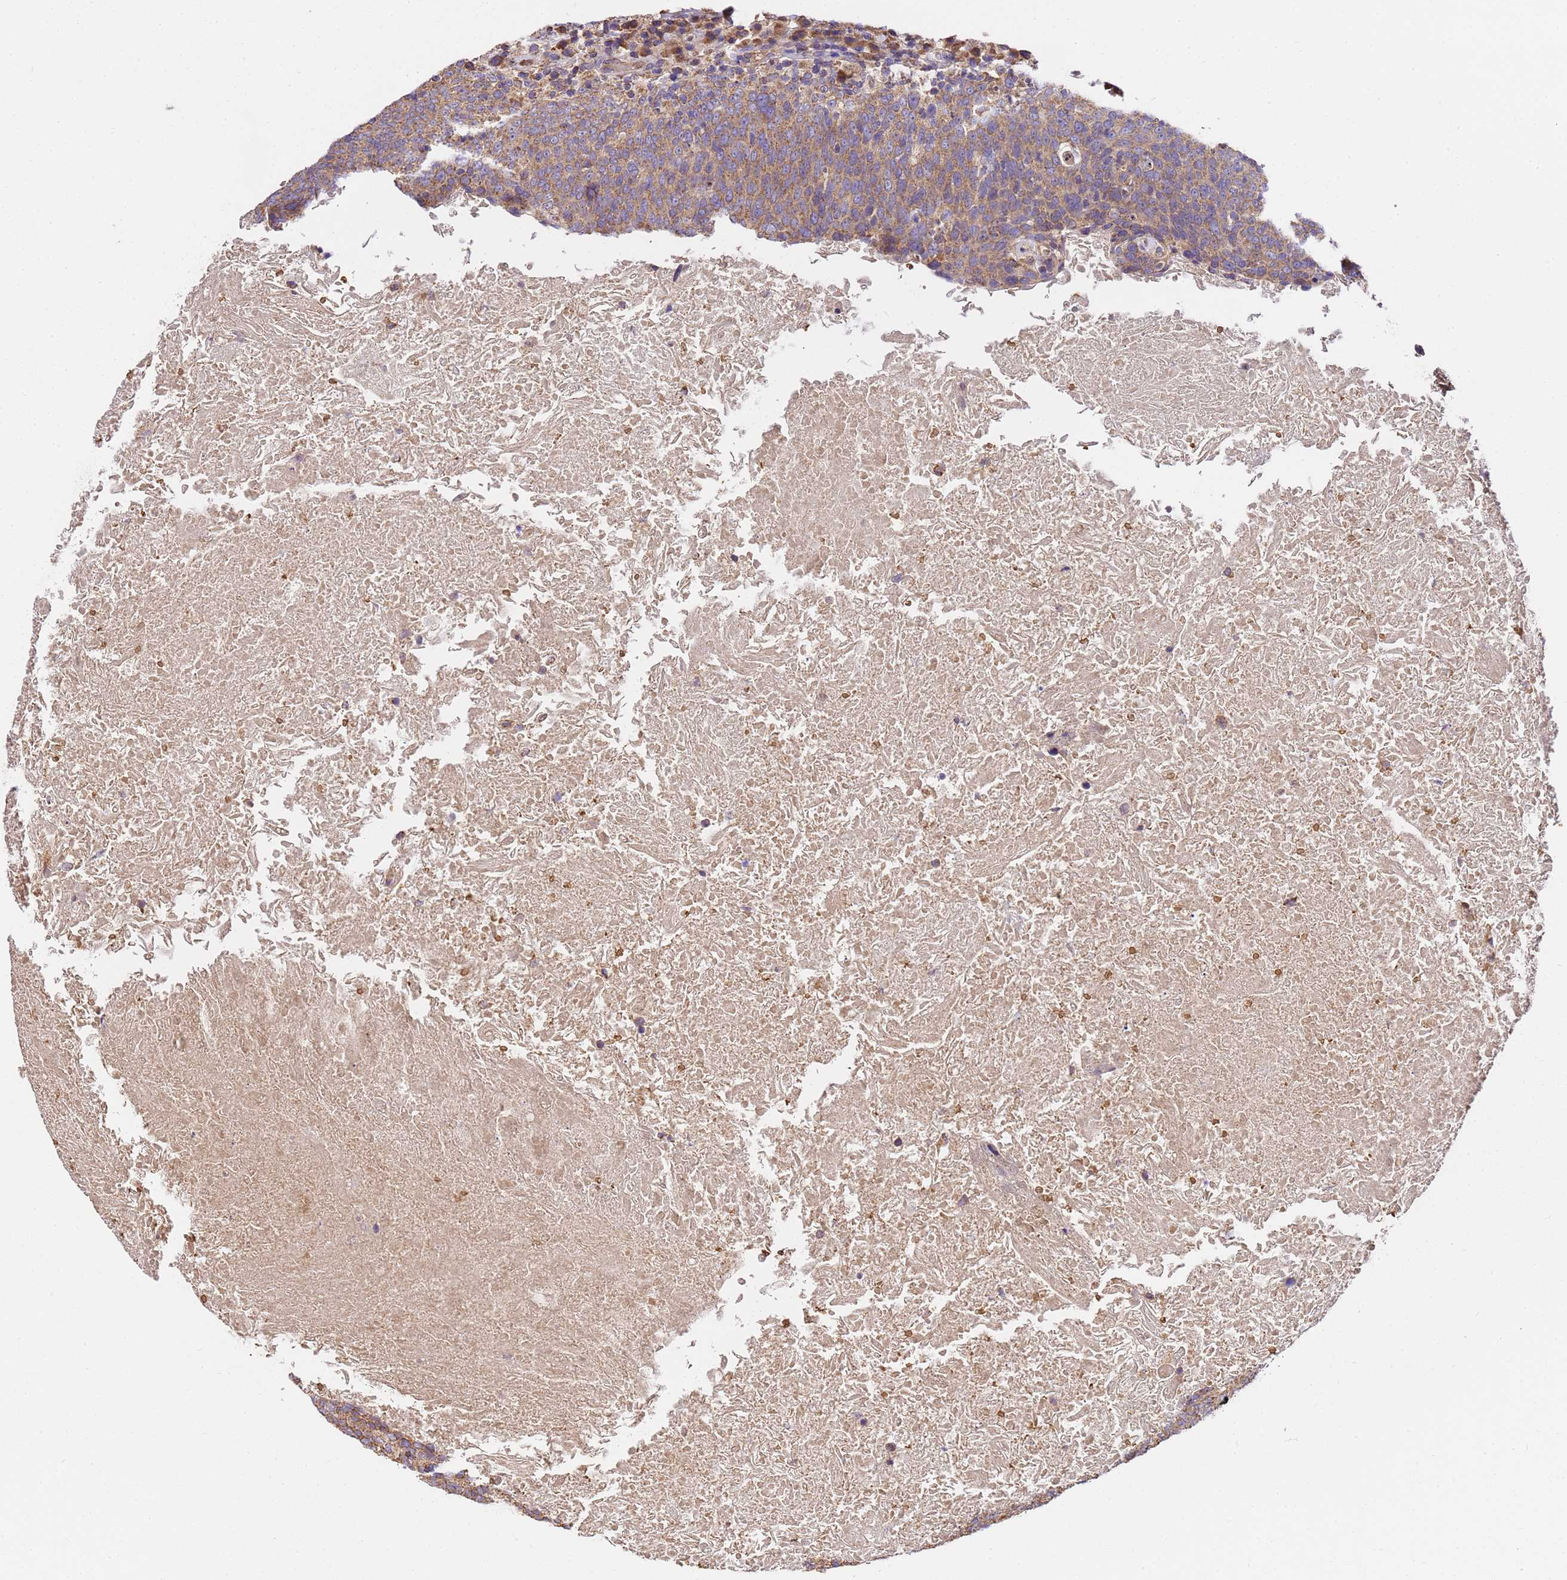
{"staining": {"intensity": "strong", "quantity": ">75%", "location": "cytoplasmic/membranous"}, "tissue": "head and neck cancer", "cell_type": "Tumor cells", "image_type": "cancer", "snomed": [{"axis": "morphology", "description": "Squamous cell carcinoma, NOS"}, {"axis": "morphology", "description": "Squamous cell carcinoma, metastatic, NOS"}, {"axis": "topography", "description": "Lymph node"}, {"axis": "topography", "description": "Head-Neck"}], "caption": "Human head and neck metastatic squamous cell carcinoma stained for a protein (brown) exhibits strong cytoplasmic/membranous positive staining in about >75% of tumor cells.", "gene": "LRRIQ1", "patient": {"sex": "male", "age": 62}}